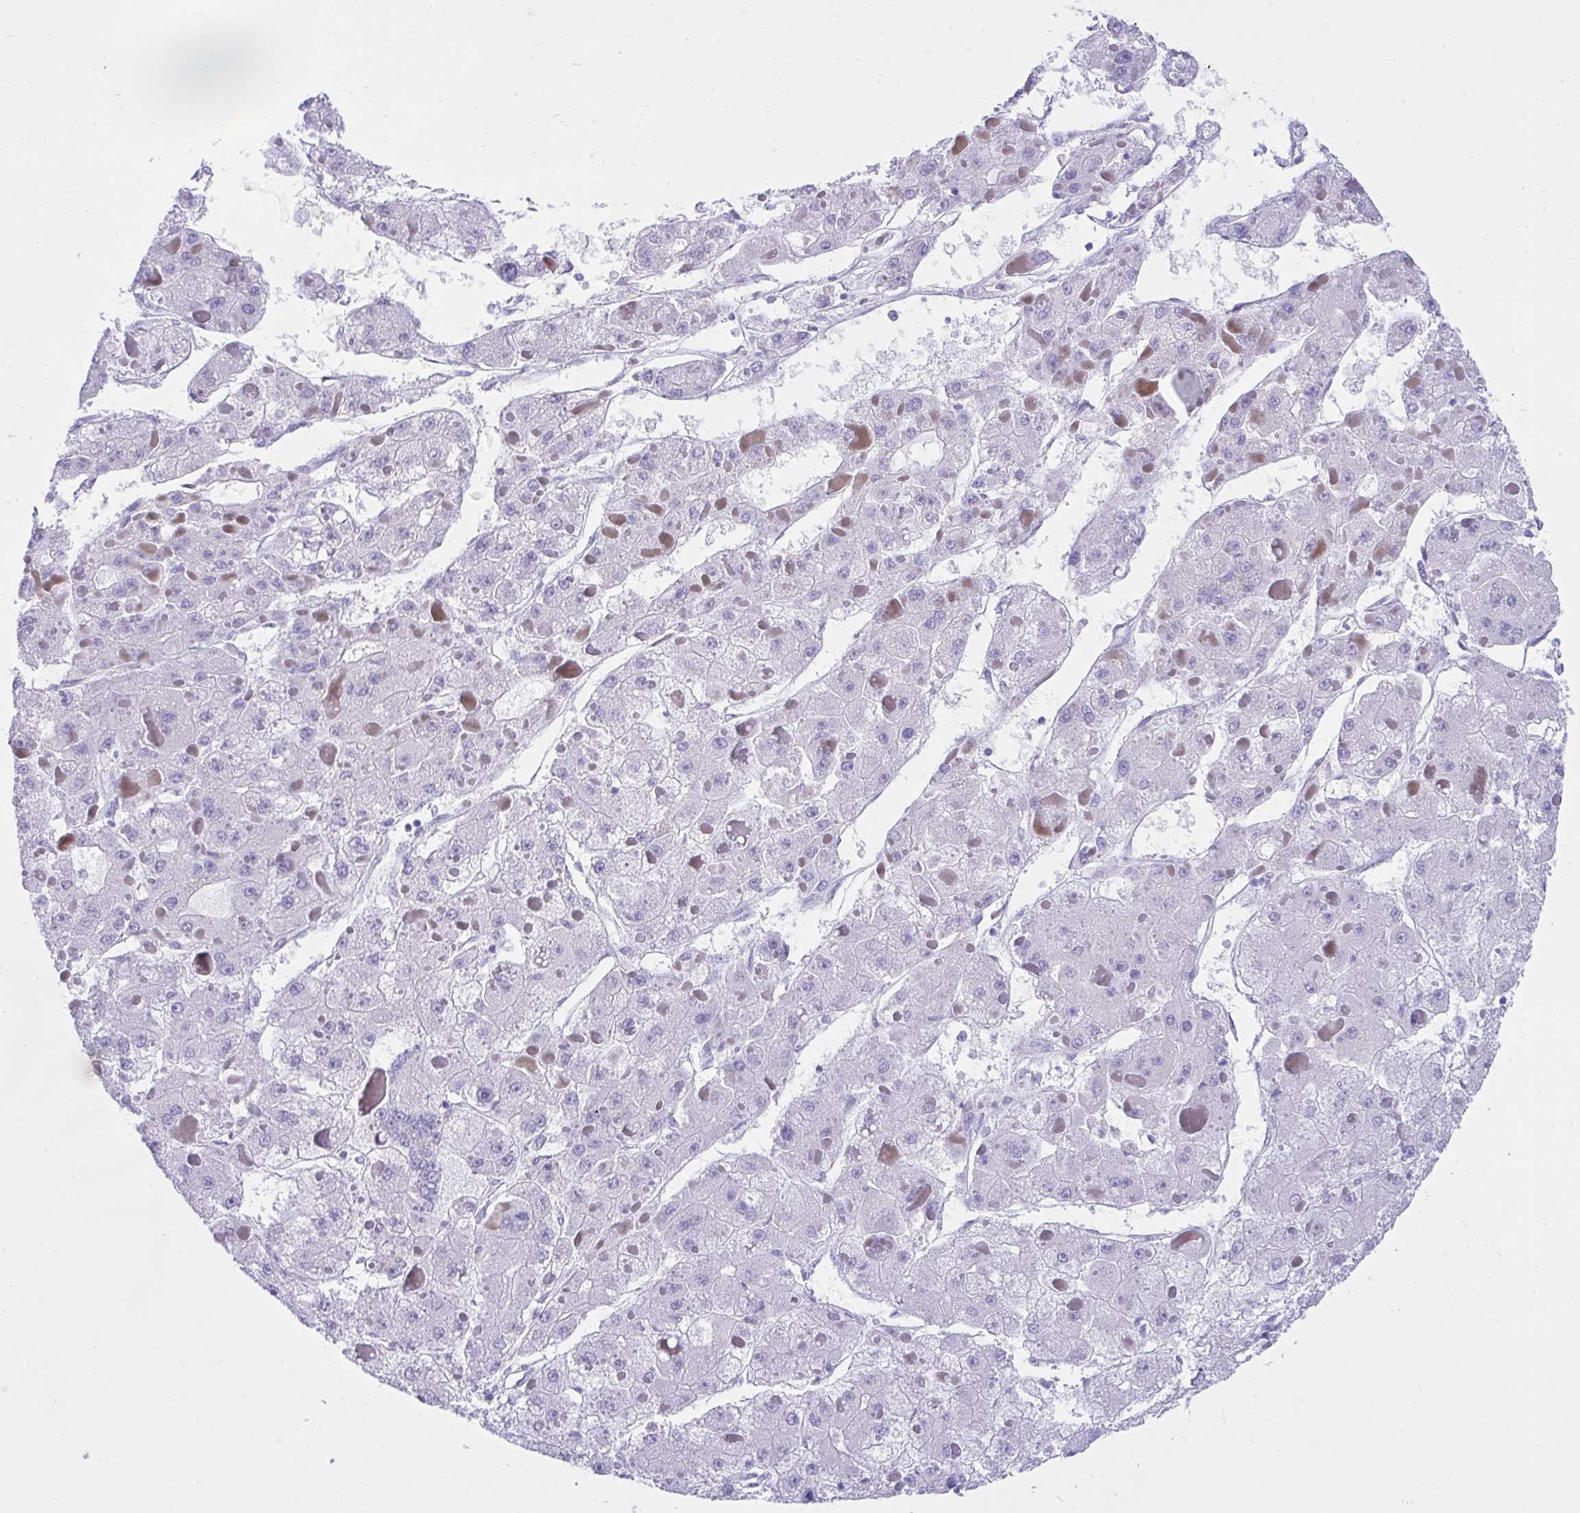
{"staining": {"intensity": "negative", "quantity": "none", "location": "none"}, "tissue": "liver cancer", "cell_type": "Tumor cells", "image_type": "cancer", "snomed": [{"axis": "morphology", "description": "Carcinoma, Hepatocellular, NOS"}, {"axis": "topography", "description": "Liver"}], "caption": "Tumor cells are negative for brown protein staining in liver hepatocellular carcinoma.", "gene": "KCNN4", "patient": {"sex": "female", "age": 73}}